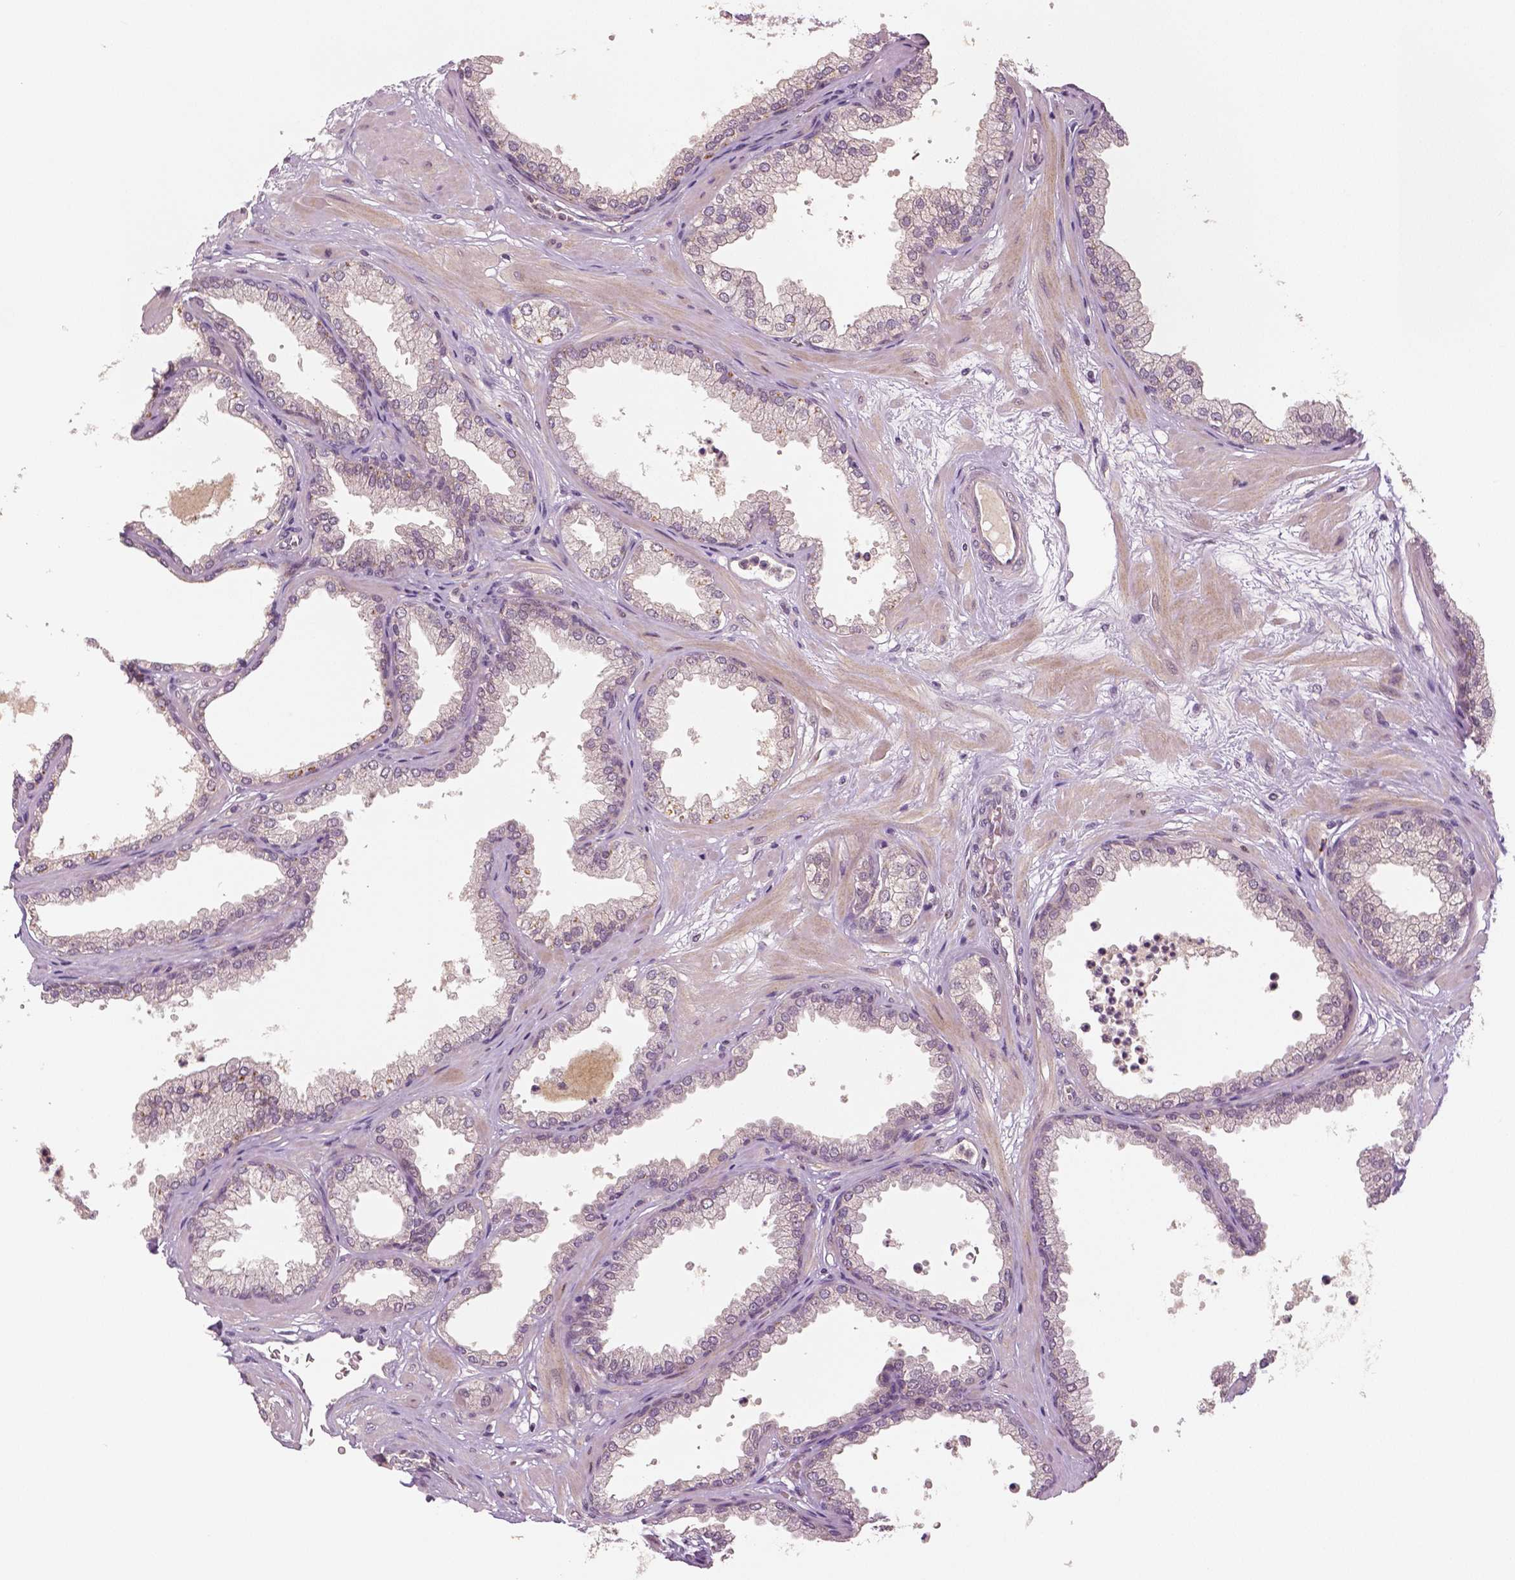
{"staining": {"intensity": "moderate", "quantity": "<25%", "location": "cytoplasmic/membranous"}, "tissue": "prostate", "cell_type": "Glandular cells", "image_type": "normal", "snomed": [{"axis": "morphology", "description": "Normal tissue, NOS"}, {"axis": "topography", "description": "Prostate"}], "caption": "Brown immunohistochemical staining in benign prostate demonstrates moderate cytoplasmic/membranous expression in approximately <25% of glandular cells.", "gene": "MKI67", "patient": {"sex": "male", "age": 37}}